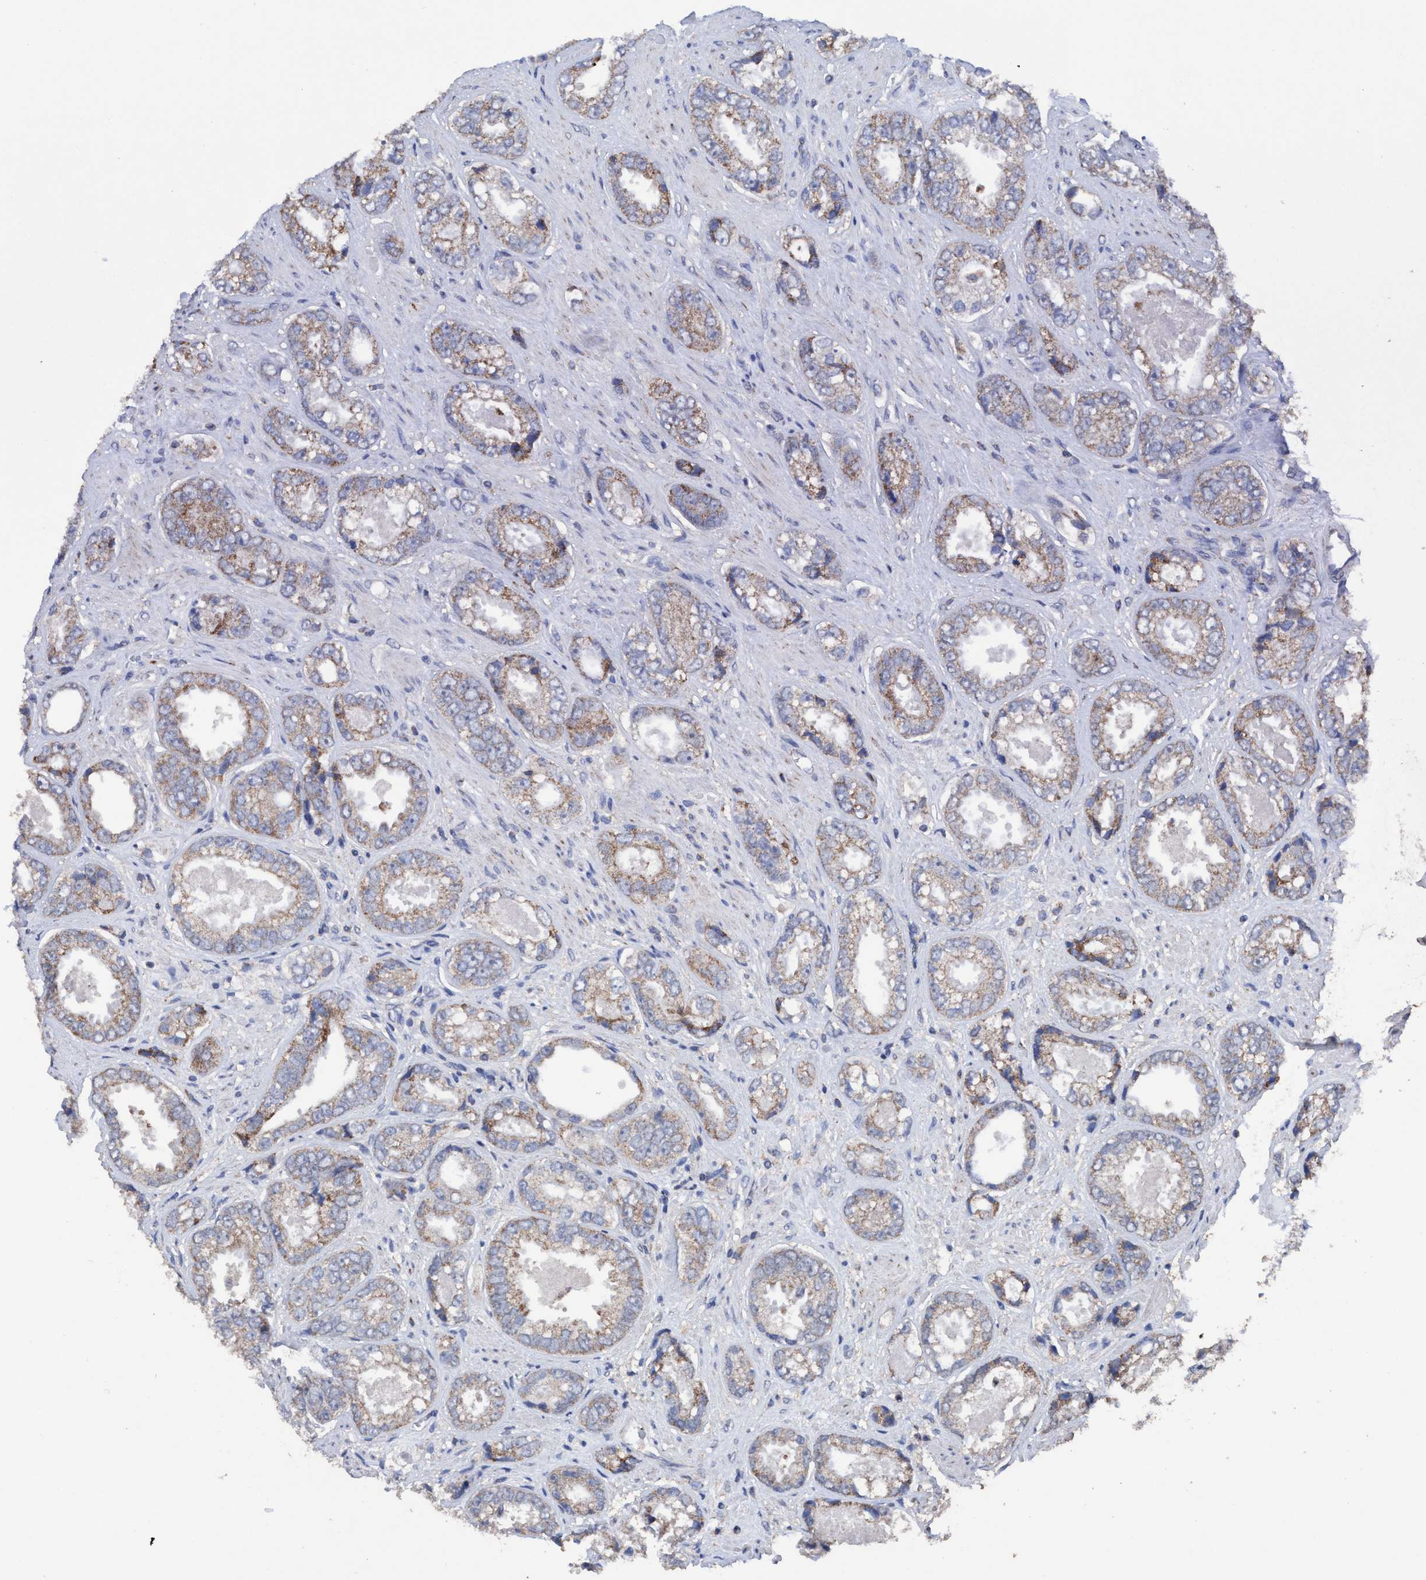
{"staining": {"intensity": "moderate", "quantity": ">75%", "location": "cytoplasmic/membranous"}, "tissue": "prostate cancer", "cell_type": "Tumor cells", "image_type": "cancer", "snomed": [{"axis": "morphology", "description": "Adenocarcinoma, High grade"}, {"axis": "topography", "description": "Prostate"}], "caption": "This is a histology image of immunohistochemistry staining of prostate cancer, which shows moderate positivity in the cytoplasmic/membranous of tumor cells.", "gene": "RSAD1", "patient": {"sex": "male", "age": 61}}